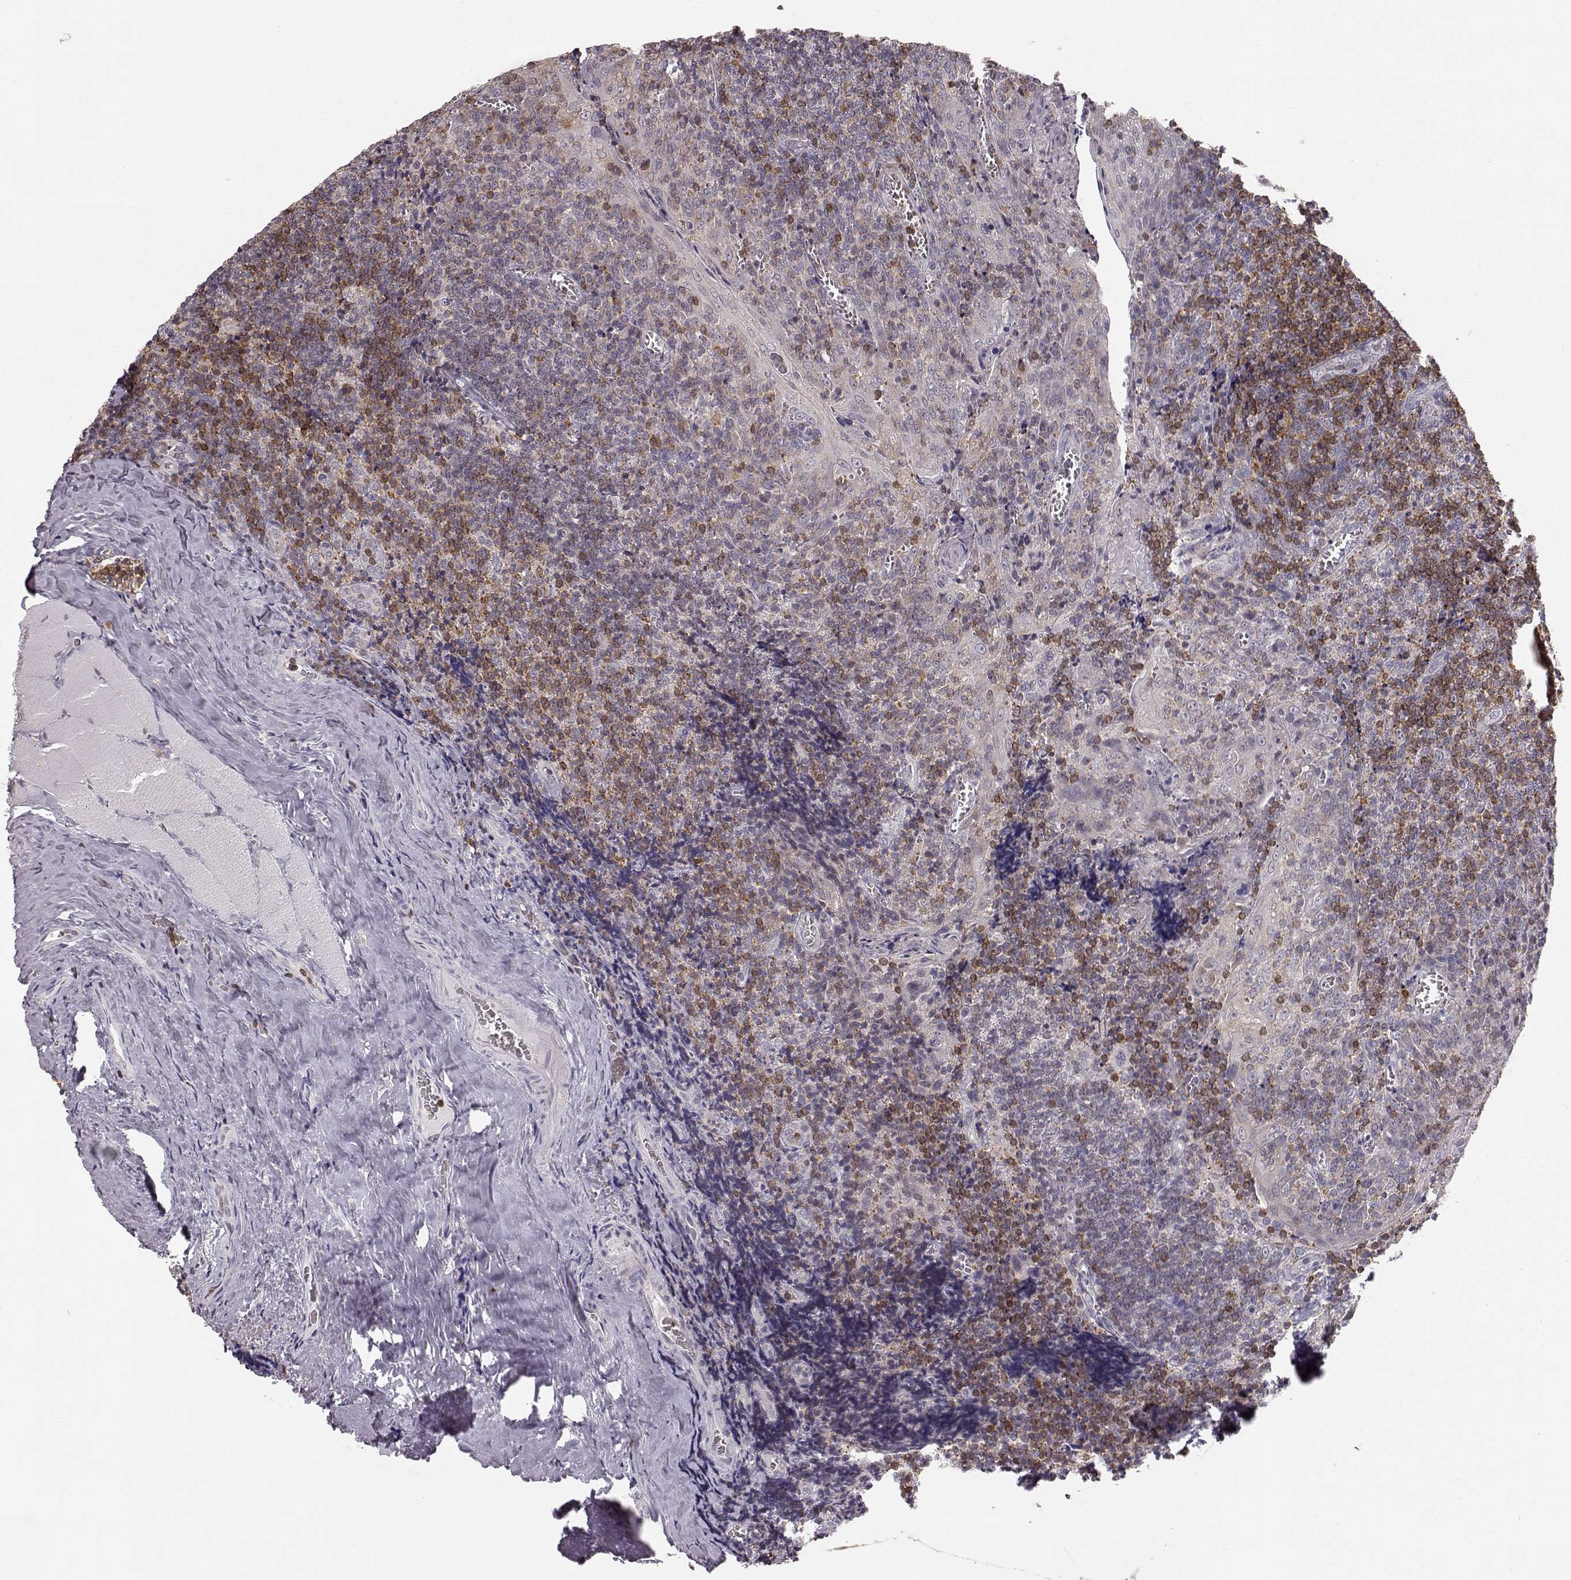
{"staining": {"intensity": "strong", "quantity": ">75%", "location": "cytoplasmic/membranous"}, "tissue": "tonsil", "cell_type": "Germinal center cells", "image_type": "normal", "snomed": [{"axis": "morphology", "description": "Normal tissue, NOS"}, {"axis": "morphology", "description": "Inflammation, NOS"}, {"axis": "topography", "description": "Tonsil"}], "caption": "Brown immunohistochemical staining in benign tonsil exhibits strong cytoplasmic/membranous positivity in approximately >75% of germinal center cells.", "gene": "GRAP2", "patient": {"sex": "female", "age": 31}}